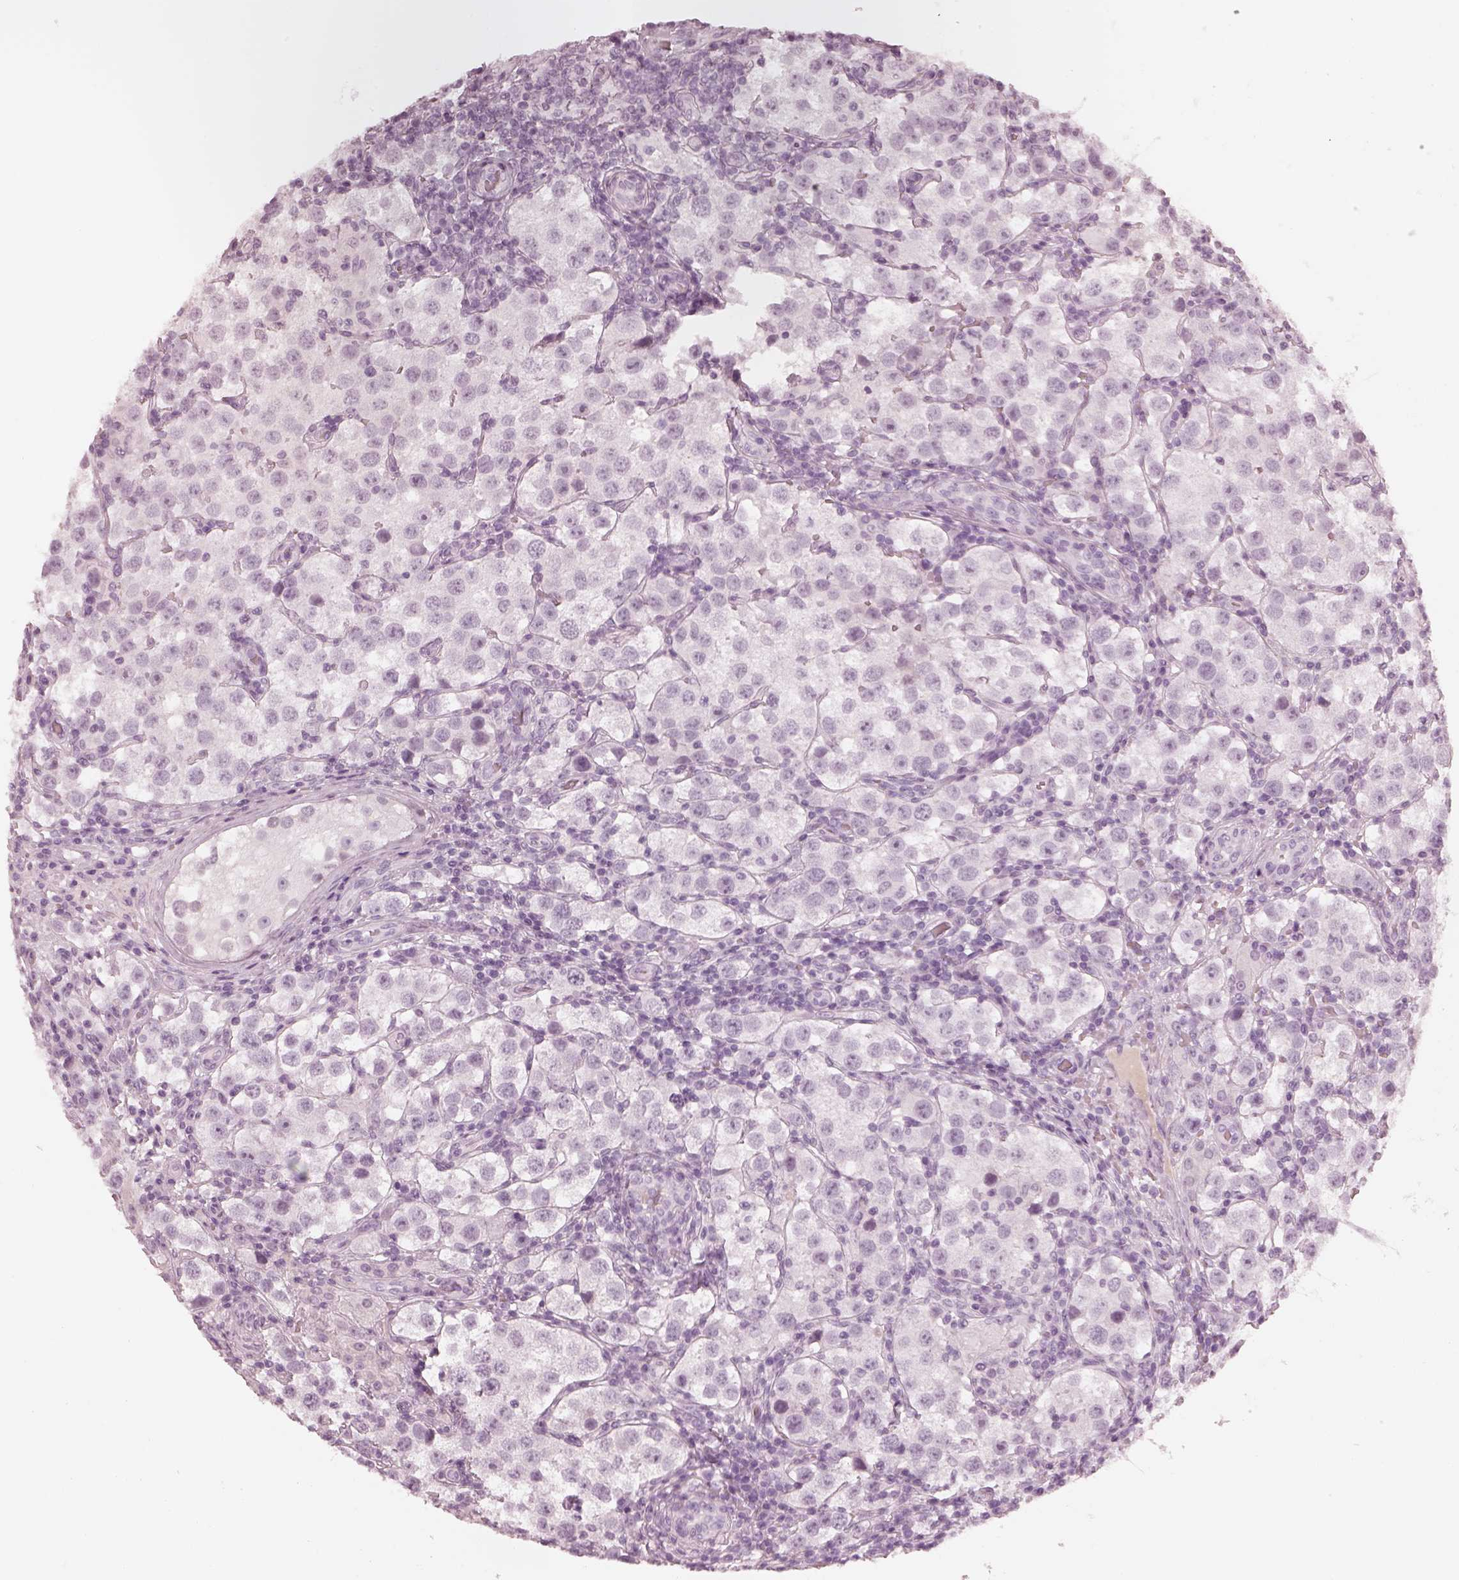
{"staining": {"intensity": "negative", "quantity": "none", "location": "none"}, "tissue": "testis cancer", "cell_type": "Tumor cells", "image_type": "cancer", "snomed": [{"axis": "morphology", "description": "Seminoma, NOS"}, {"axis": "topography", "description": "Testis"}], "caption": "High magnification brightfield microscopy of testis cancer stained with DAB (3,3'-diaminobenzidine) (brown) and counterstained with hematoxylin (blue): tumor cells show no significant positivity. (Immunohistochemistry (ihc), brightfield microscopy, high magnification).", "gene": "CSH1", "patient": {"sex": "male", "age": 37}}